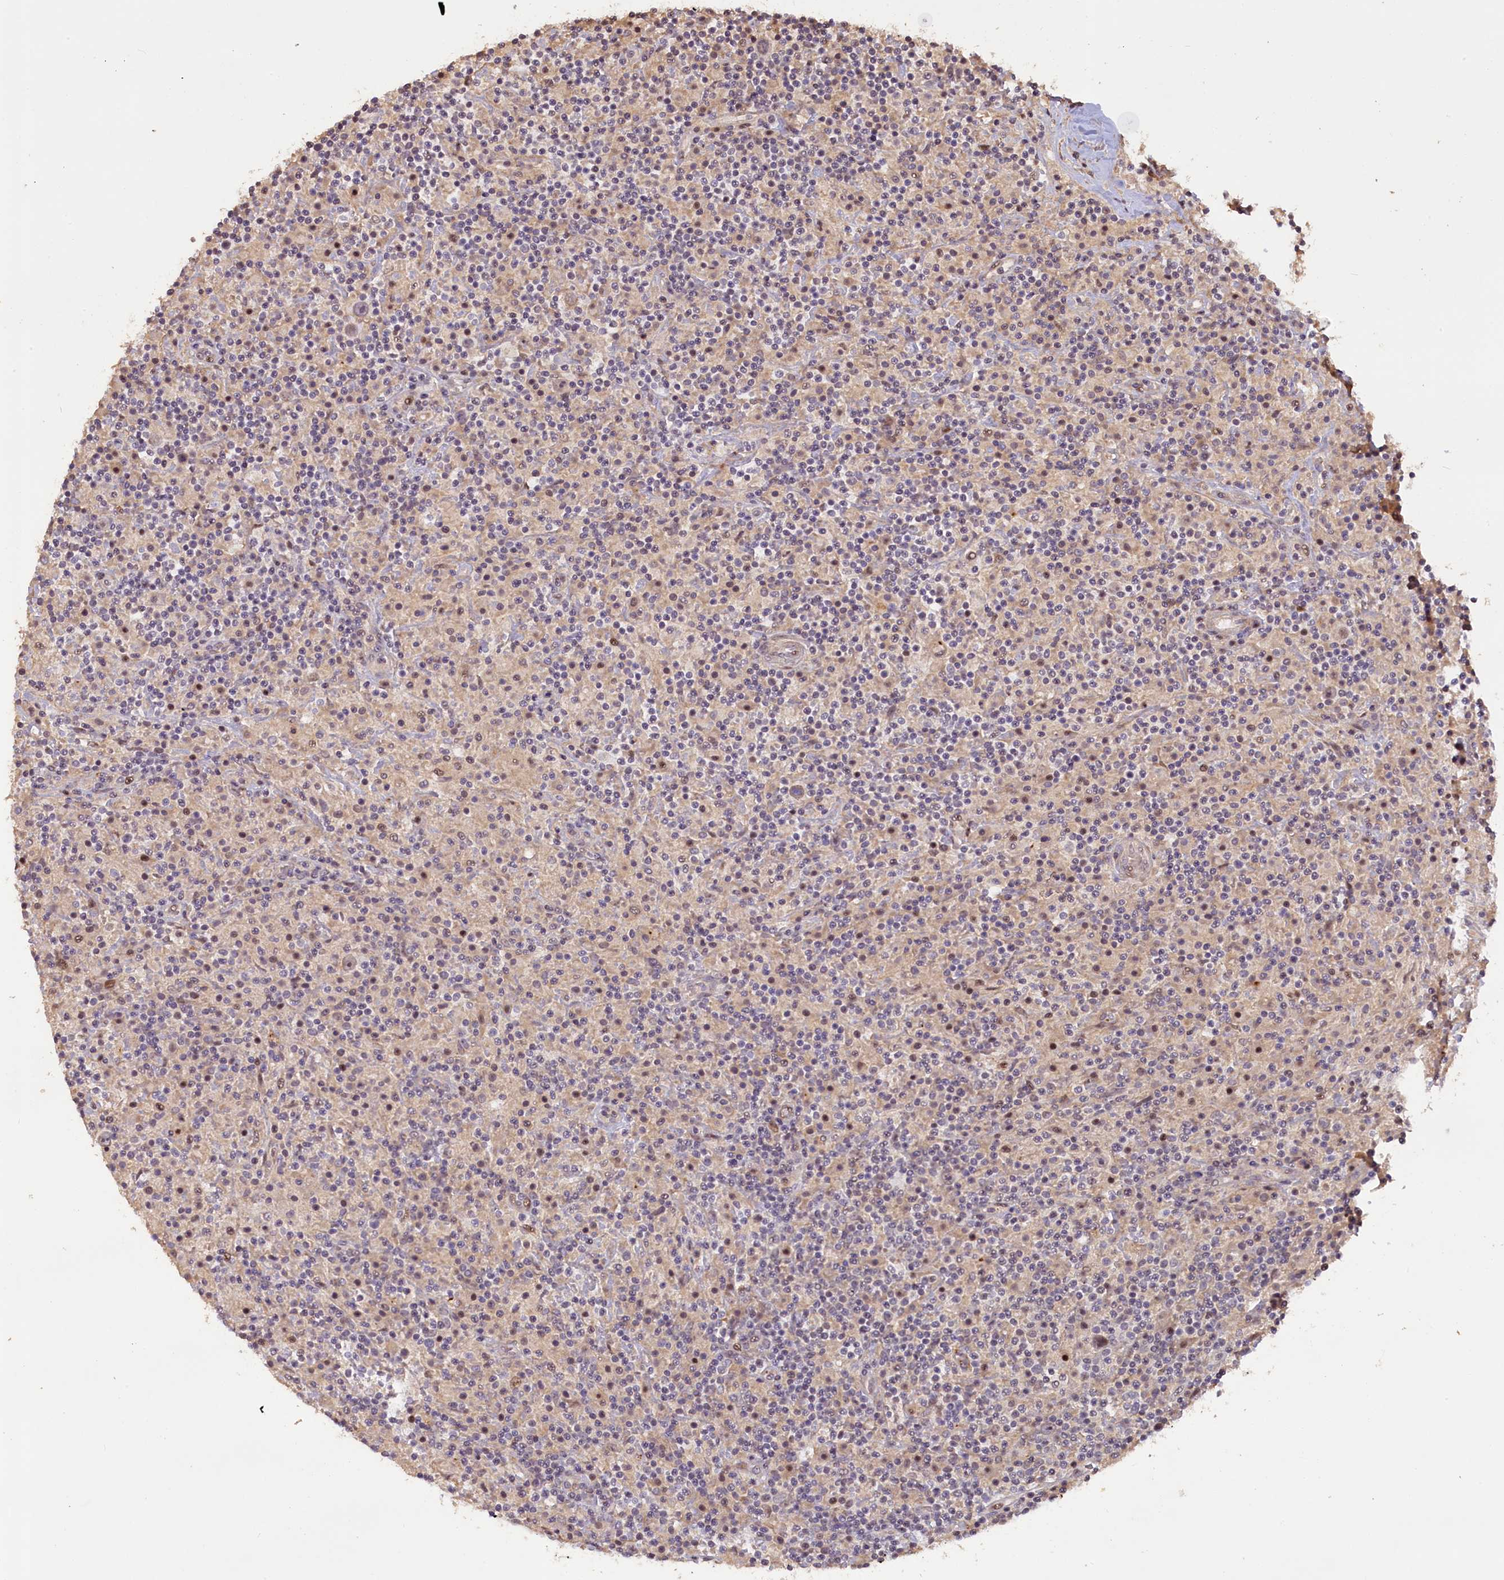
{"staining": {"intensity": "weak", "quantity": "<25%", "location": "cytoplasmic/membranous,nuclear"}, "tissue": "lymphoma", "cell_type": "Tumor cells", "image_type": "cancer", "snomed": [{"axis": "morphology", "description": "Hodgkin's disease, NOS"}, {"axis": "topography", "description": "Lymph node"}], "caption": "Immunohistochemistry (IHC) micrograph of human Hodgkin's disease stained for a protein (brown), which displays no expression in tumor cells.", "gene": "FUZ", "patient": {"sex": "male", "age": 70}}